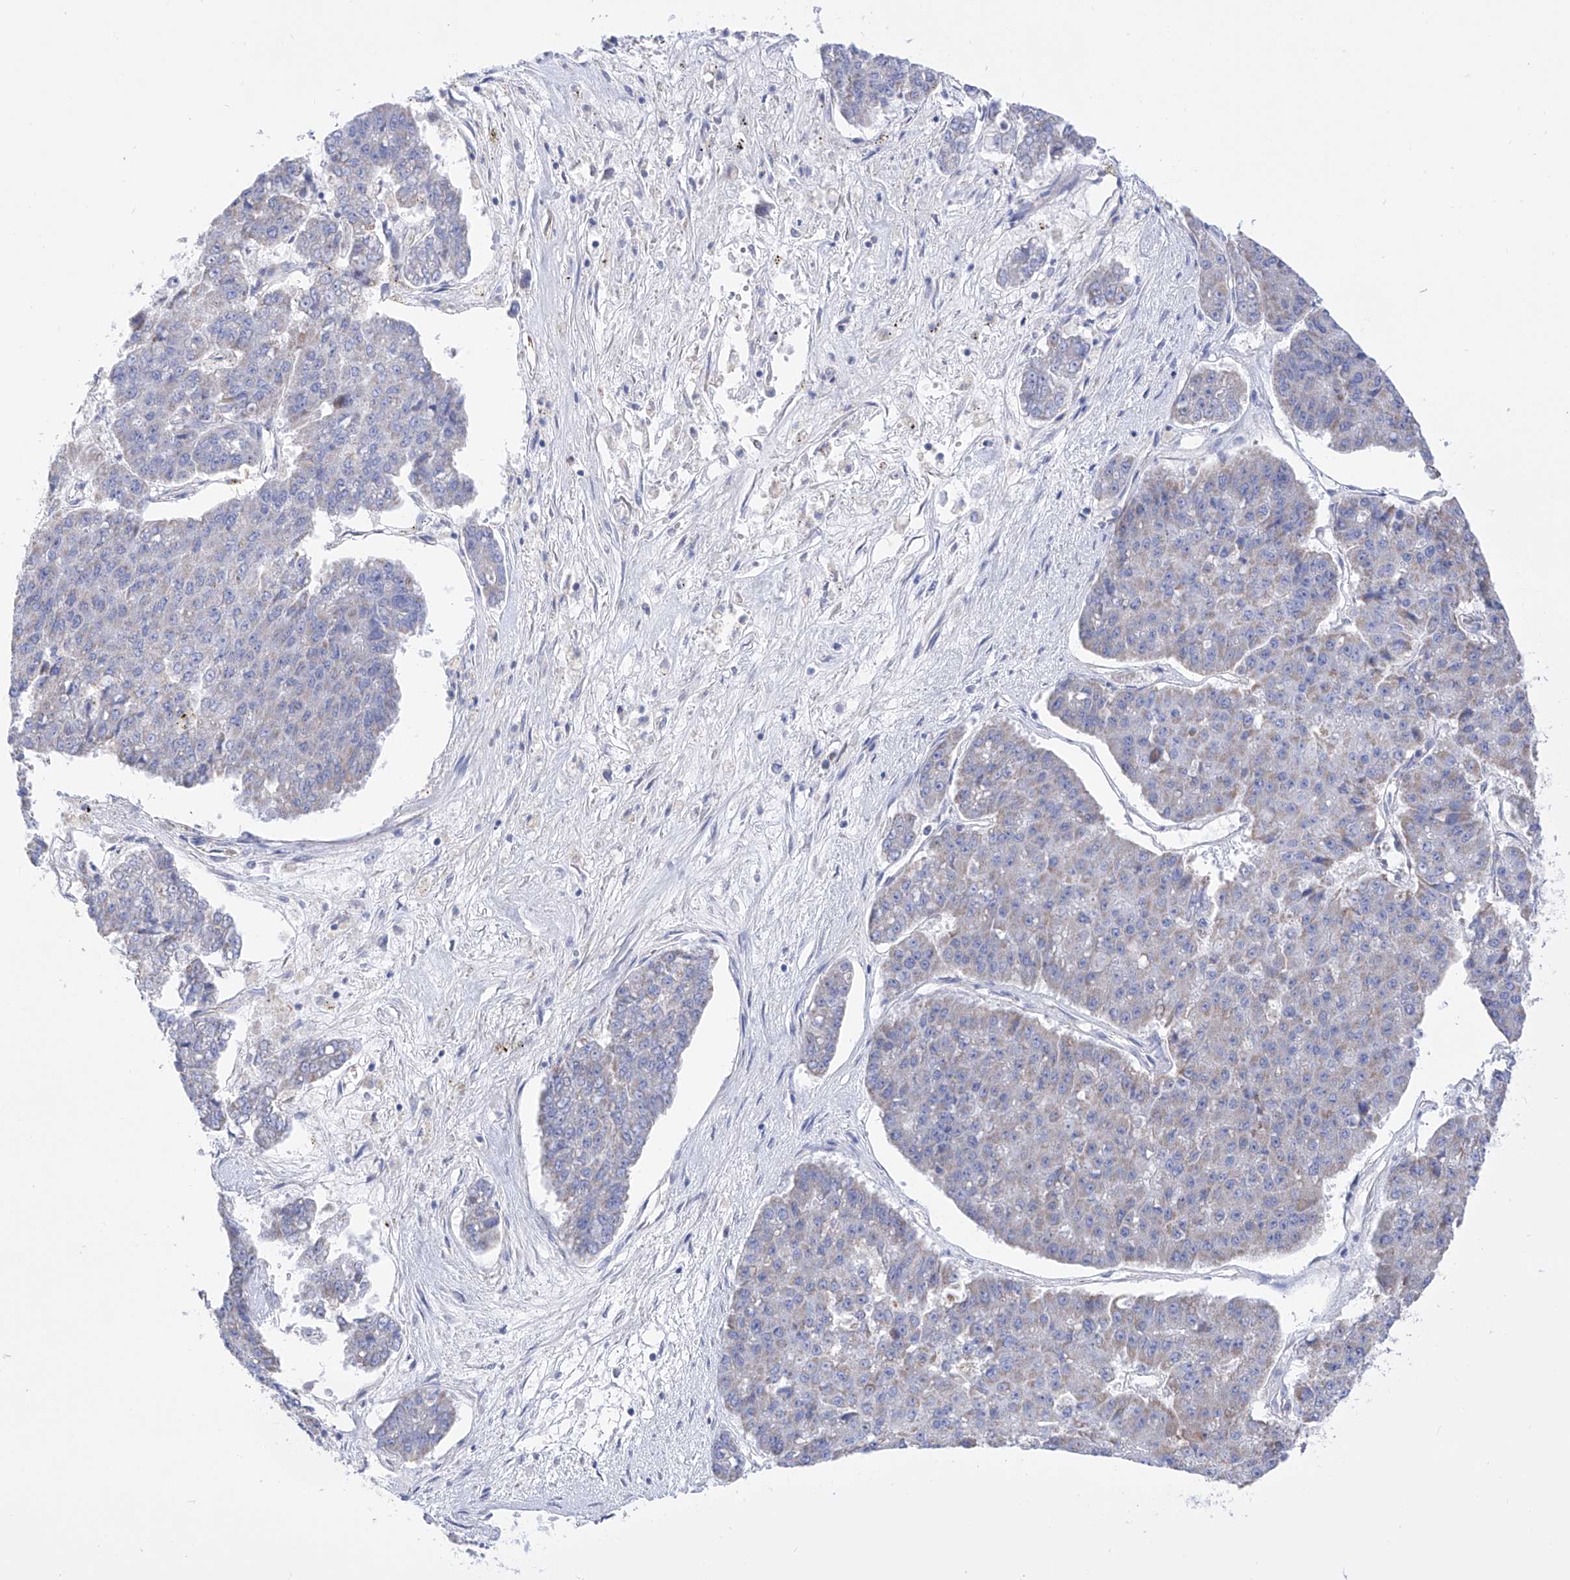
{"staining": {"intensity": "weak", "quantity": "25%-75%", "location": "cytoplasmic/membranous"}, "tissue": "pancreatic cancer", "cell_type": "Tumor cells", "image_type": "cancer", "snomed": [{"axis": "morphology", "description": "Adenocarcinoma, NOS"}, {"axis": "topography", "description": "Pancreas"}], "caption": "A brown stain shows weak cytoplasmic/membranous staining of a protein in human pancreatic cancer tumor cells.", "gene": "FLG", "patient": {"sex": "male", "age": 50}}